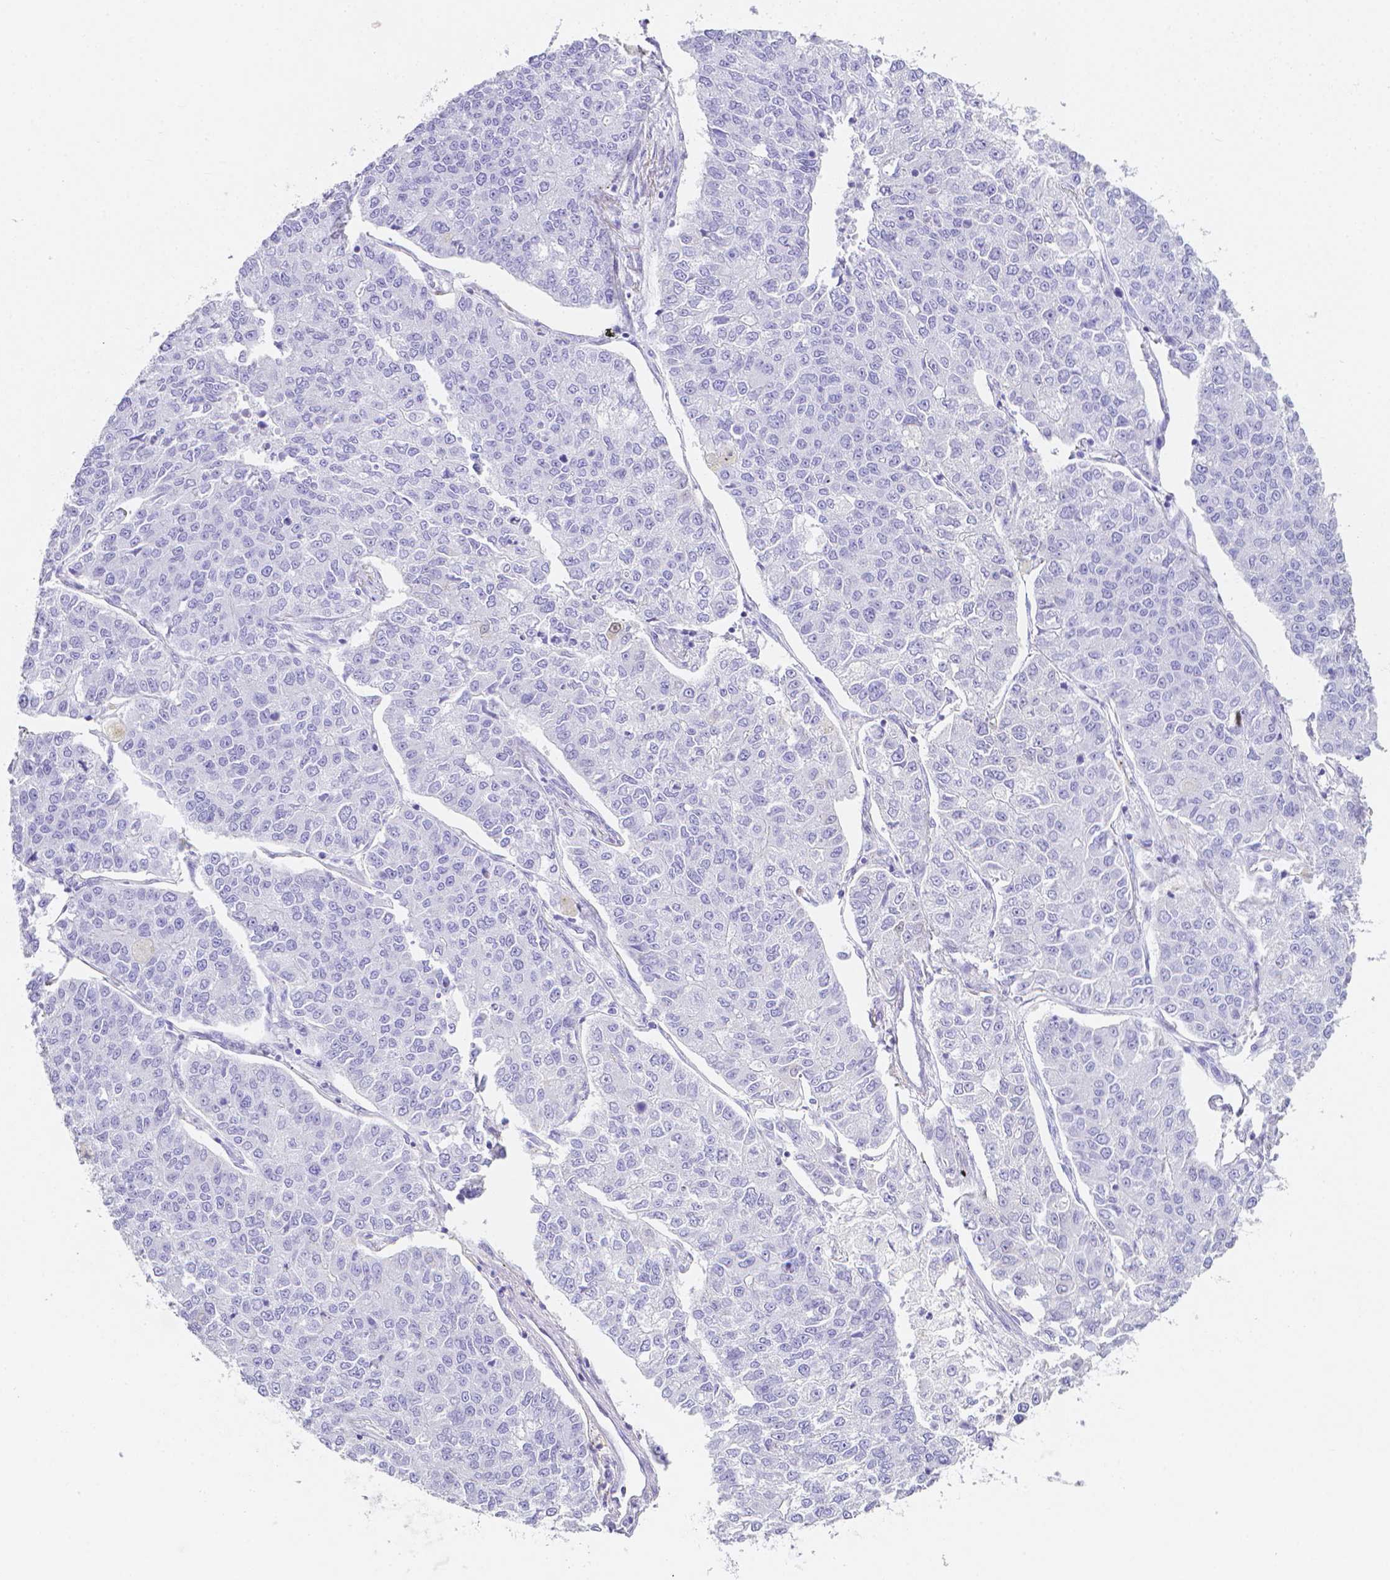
{"staining": {"intensity": "negative", "quantity": "none", "location": "none"}, "tissue": "lung cancer", "cell_type": "Tumor cells", "image_type": "cancer", "snomed": [{"axis": "morphology", "description": "Adenocarcinoma, NOS"}, {"axis": "topography", "description": "Lung"}], "caption": "IHC image of neoplastic tissue: lung cancer stained with DAB (3,3'-diaminobenzidine) demonstrates no significant protein positivity in tumor cells.", "gene": "LGALS4", "patient": {"sex": "male", "age": 49}}